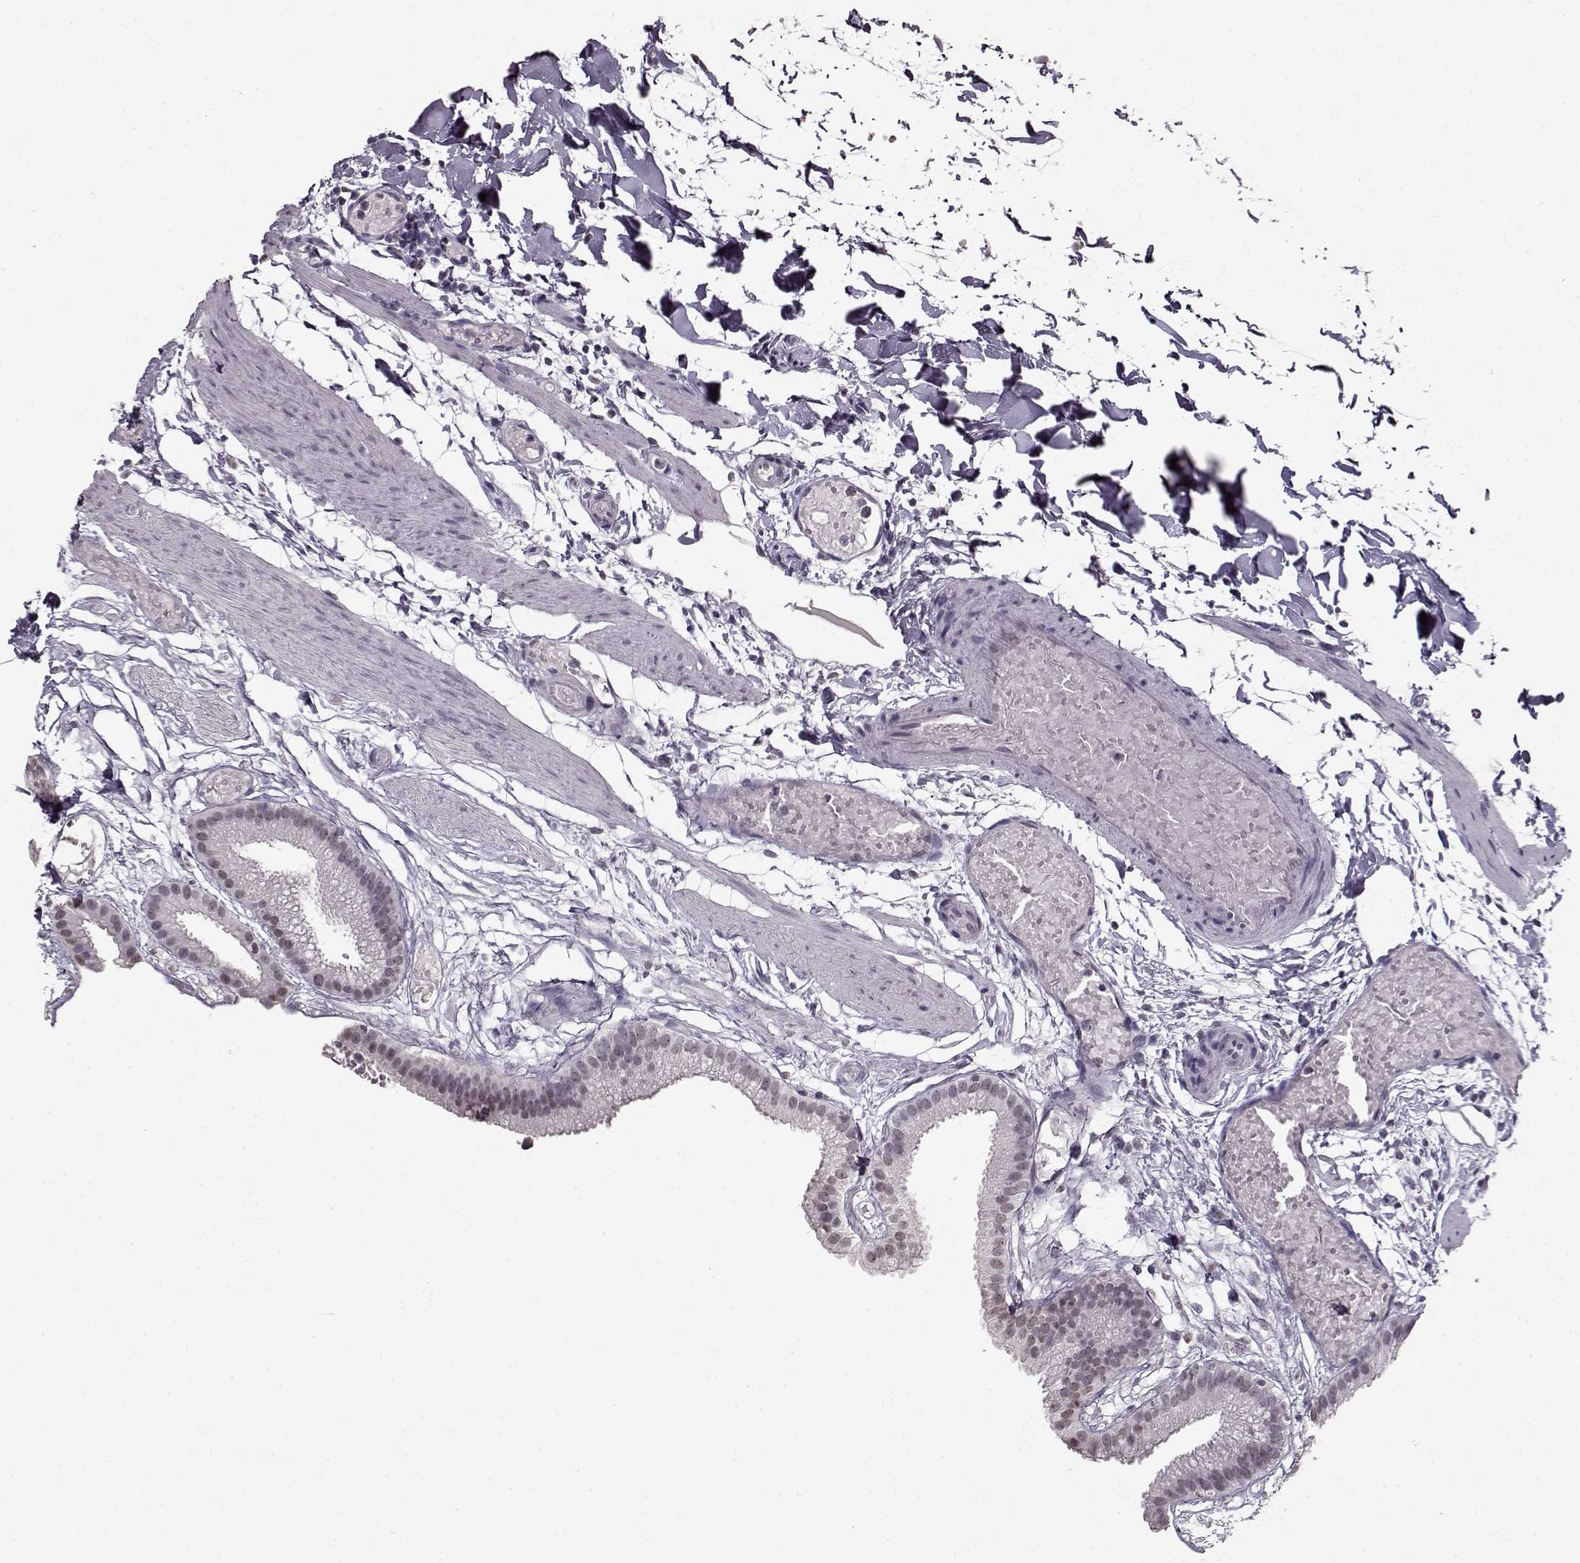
{"staining": {"intensity": "weak", "quantity": "<25%", "location": "nuclear"}, "tissue": "gallbladder", "cell_type": "Glandular cells", "image_type": "normal", "snomed": [{"axis": "morphology", "description": "Normal tissue, NOS"}, {"axis": "topography", "description": "Gallbladder"}], "caption": "An immunohistochemistry (IHC) histopathology image of unremarkable gallbladder is shown. There is no staining in glandular cells of gallbladder.", "gene": "RP1L1", "patient": {"sex": "female", "age": 45}}